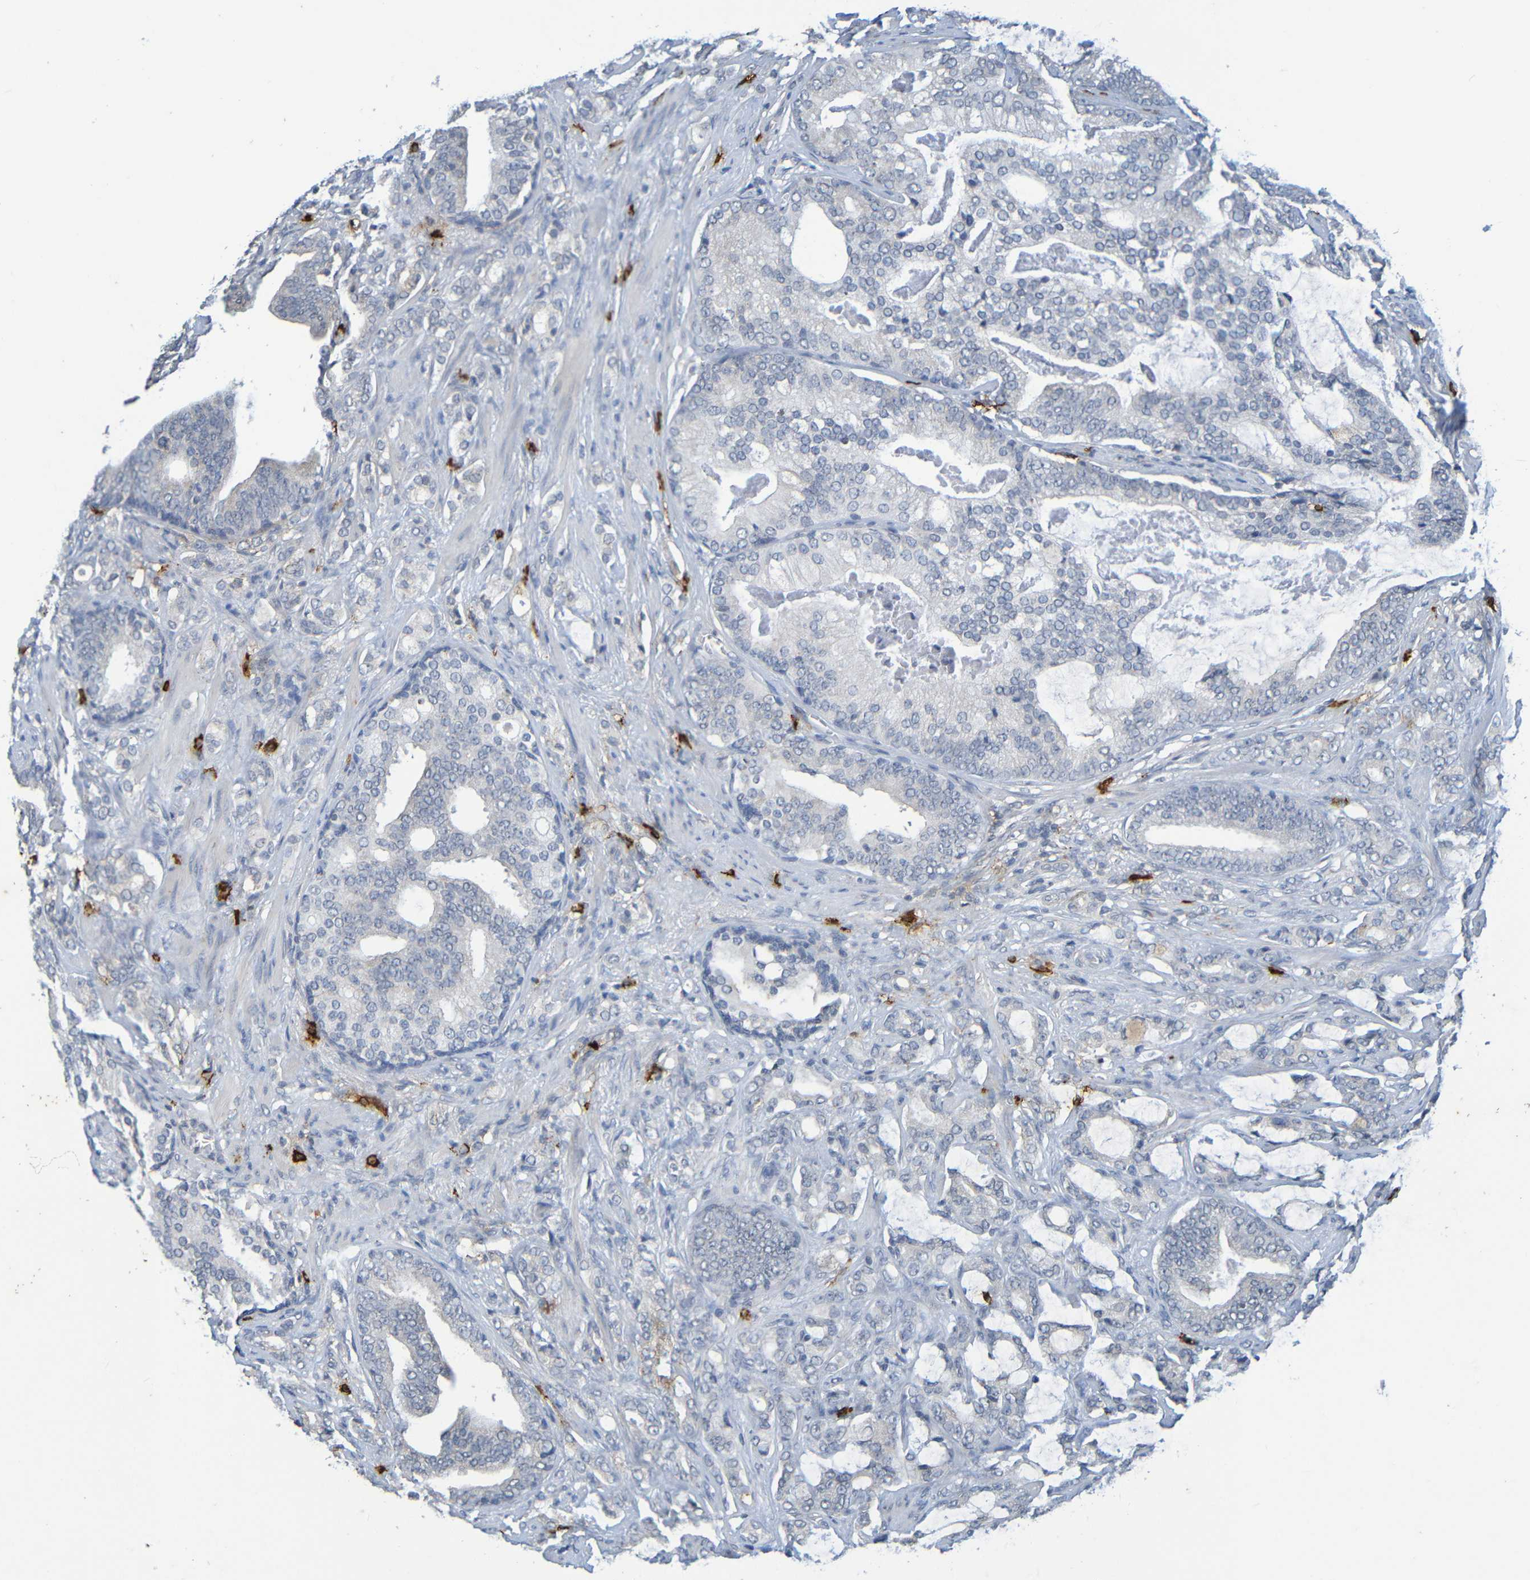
{"staining": {"intensity": "negative", "quantity": "none", "location": "none"}, "tissue": "prostate cancer", "cell_type": "Tumor cells", "image_type": "cancer", "snomed": [{"axis": "morphology", "description": "Adenocarcinoma, Low grade"}, {"axis": "topography", "description": "Prostate"}], "caption": "A histopathology image of prostate adenocarcinoma (low-grade) stained for a protein shows no brown staining in tumor cells.", "gene": "C3AR1", "patient": {"sex": "male", "age": 58}}